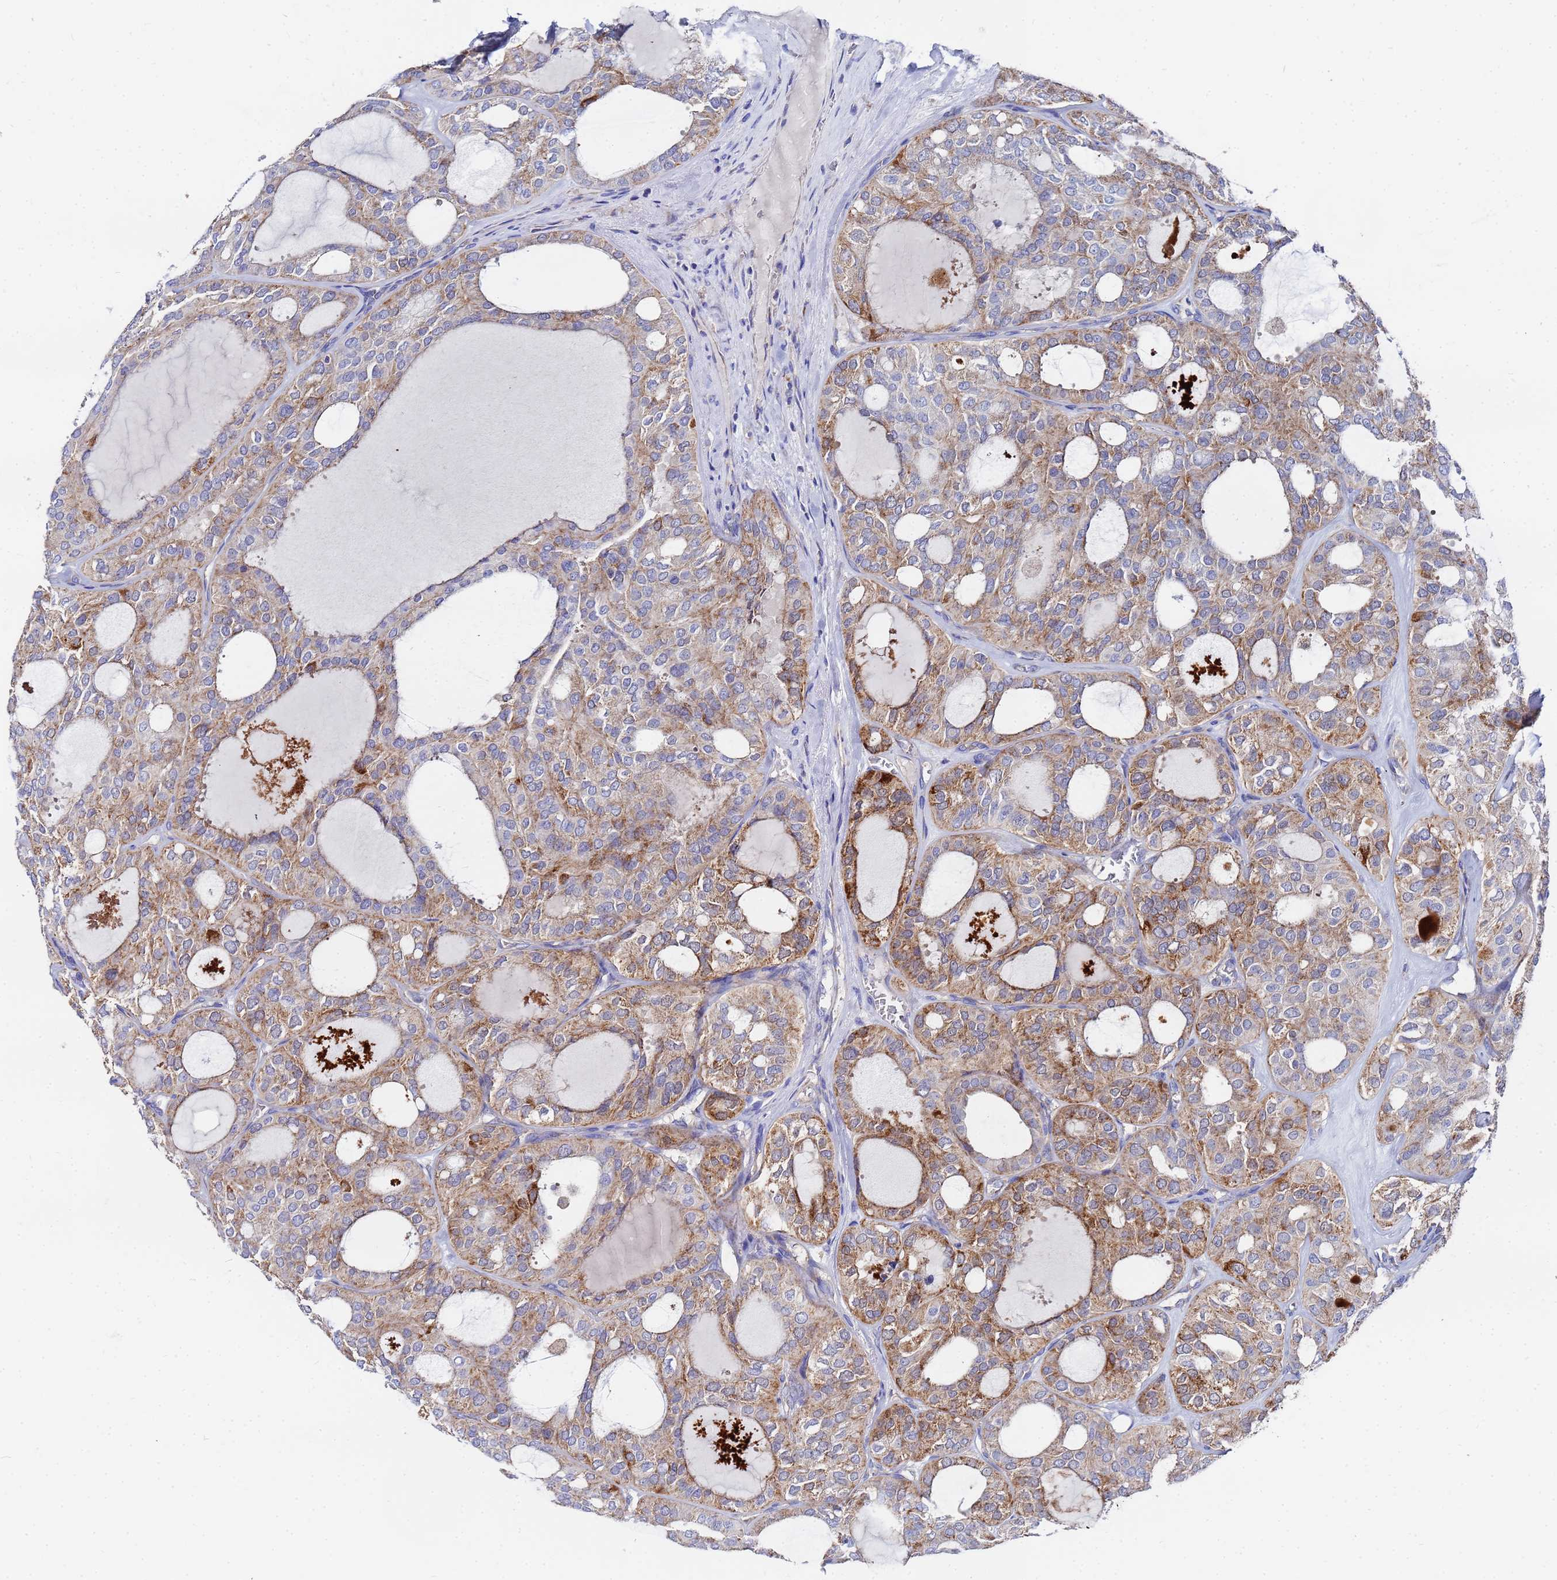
{"staining": {"intensity": "moderate", "quantity": "25%-75%", "location": "cytoplasmic/membranous"}, "tissue": "thyroid cancer", "cell_type": "Tumor cells", "image_type": "cancer", "snomed": [{"axis": "morphology", "description": "Follicular adenoma carcinoma, NOS"}, {"axis": "topography", "description": "Thyroid gland"}], "caption": "Thyroid cancer was stained to show a protein in brown. There is medium levels of moderate cytoplasmic/membranous staining in about 25%-75% of tumor cells.", "gene": "FAHD2A", "patient": {"sex": "male", "age": 75}}